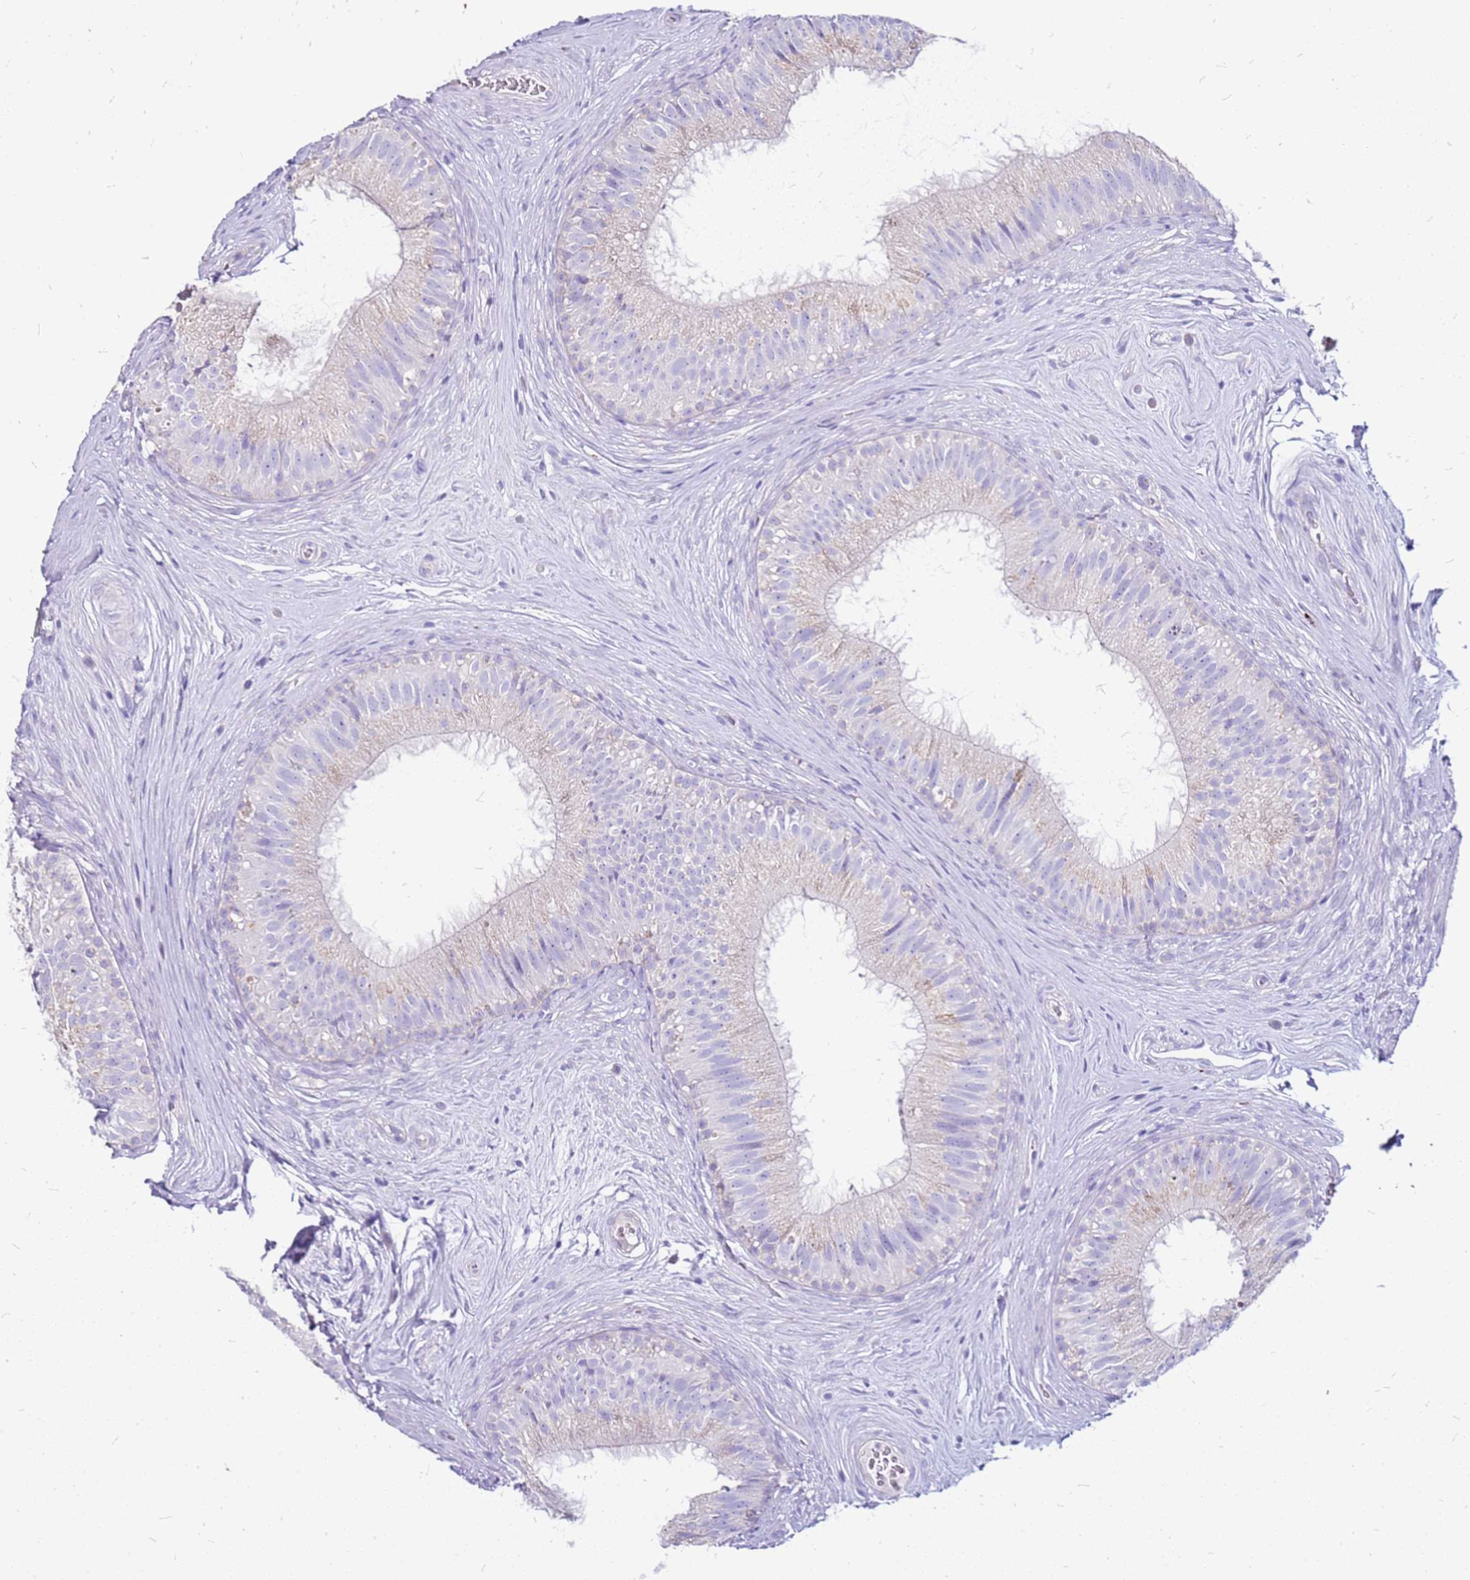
{"staining": {"intensity": "weak", "quantity": "<25%", "location": "cytoplasmic/membranous"}, "tissue": "epididymis", "cell_type": "Glandular cells", "image_type": "normal", "snomed": [{"axis": "morphology", "description": "Normal tissue, NOS"}, {"axis": "topography", "description": "Epididymis"}], "caption": "A photomicrograph of human epididymis is negative for staining in glandular cells.", "gene": "CASD1", "patient": {"sex": "male", "age": 34}}